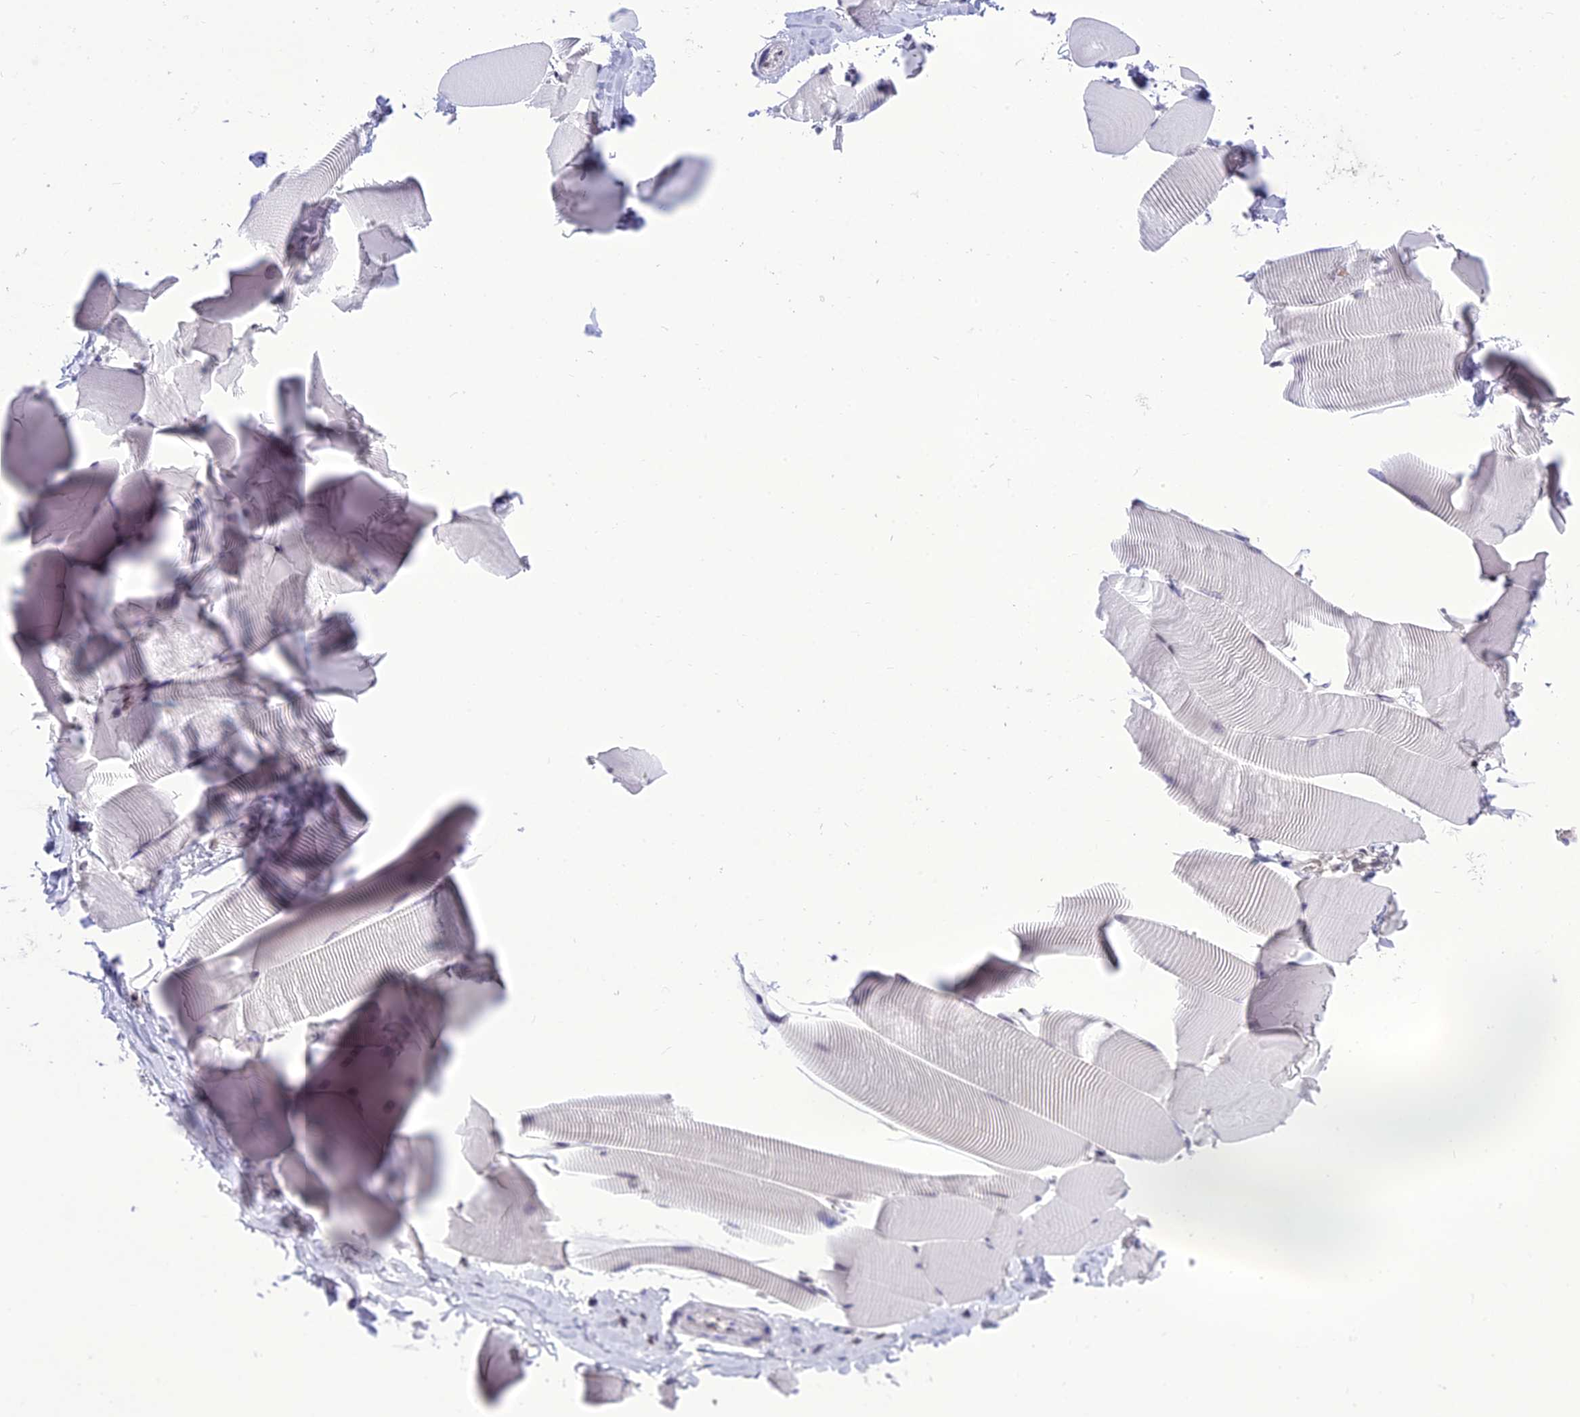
{"staining": {"intensity": "moderate", "quantity": ">75%", "location": "nuclear"}, "tissue": "skeletal muscle", "cell_type": "Myocytes", "image_type": "normal", "snomed": [{"axis": "morphology", "description": "Normal tissue, NOS"}, {"axis": "topography", "description": "Skeletal muscle"}], "caption": "A brown stain labels moderate nuclear positivity of a protein in myocytes of normal human skeletal muscle. The staining was performed using DAB (3,3'-diaminobenzidine), with brown indicating positive protein expression. Nuclei are stained blue with hematoxylin.", "gene": "SH3RF3", "patient": {"sex": "male", "age": 25}}